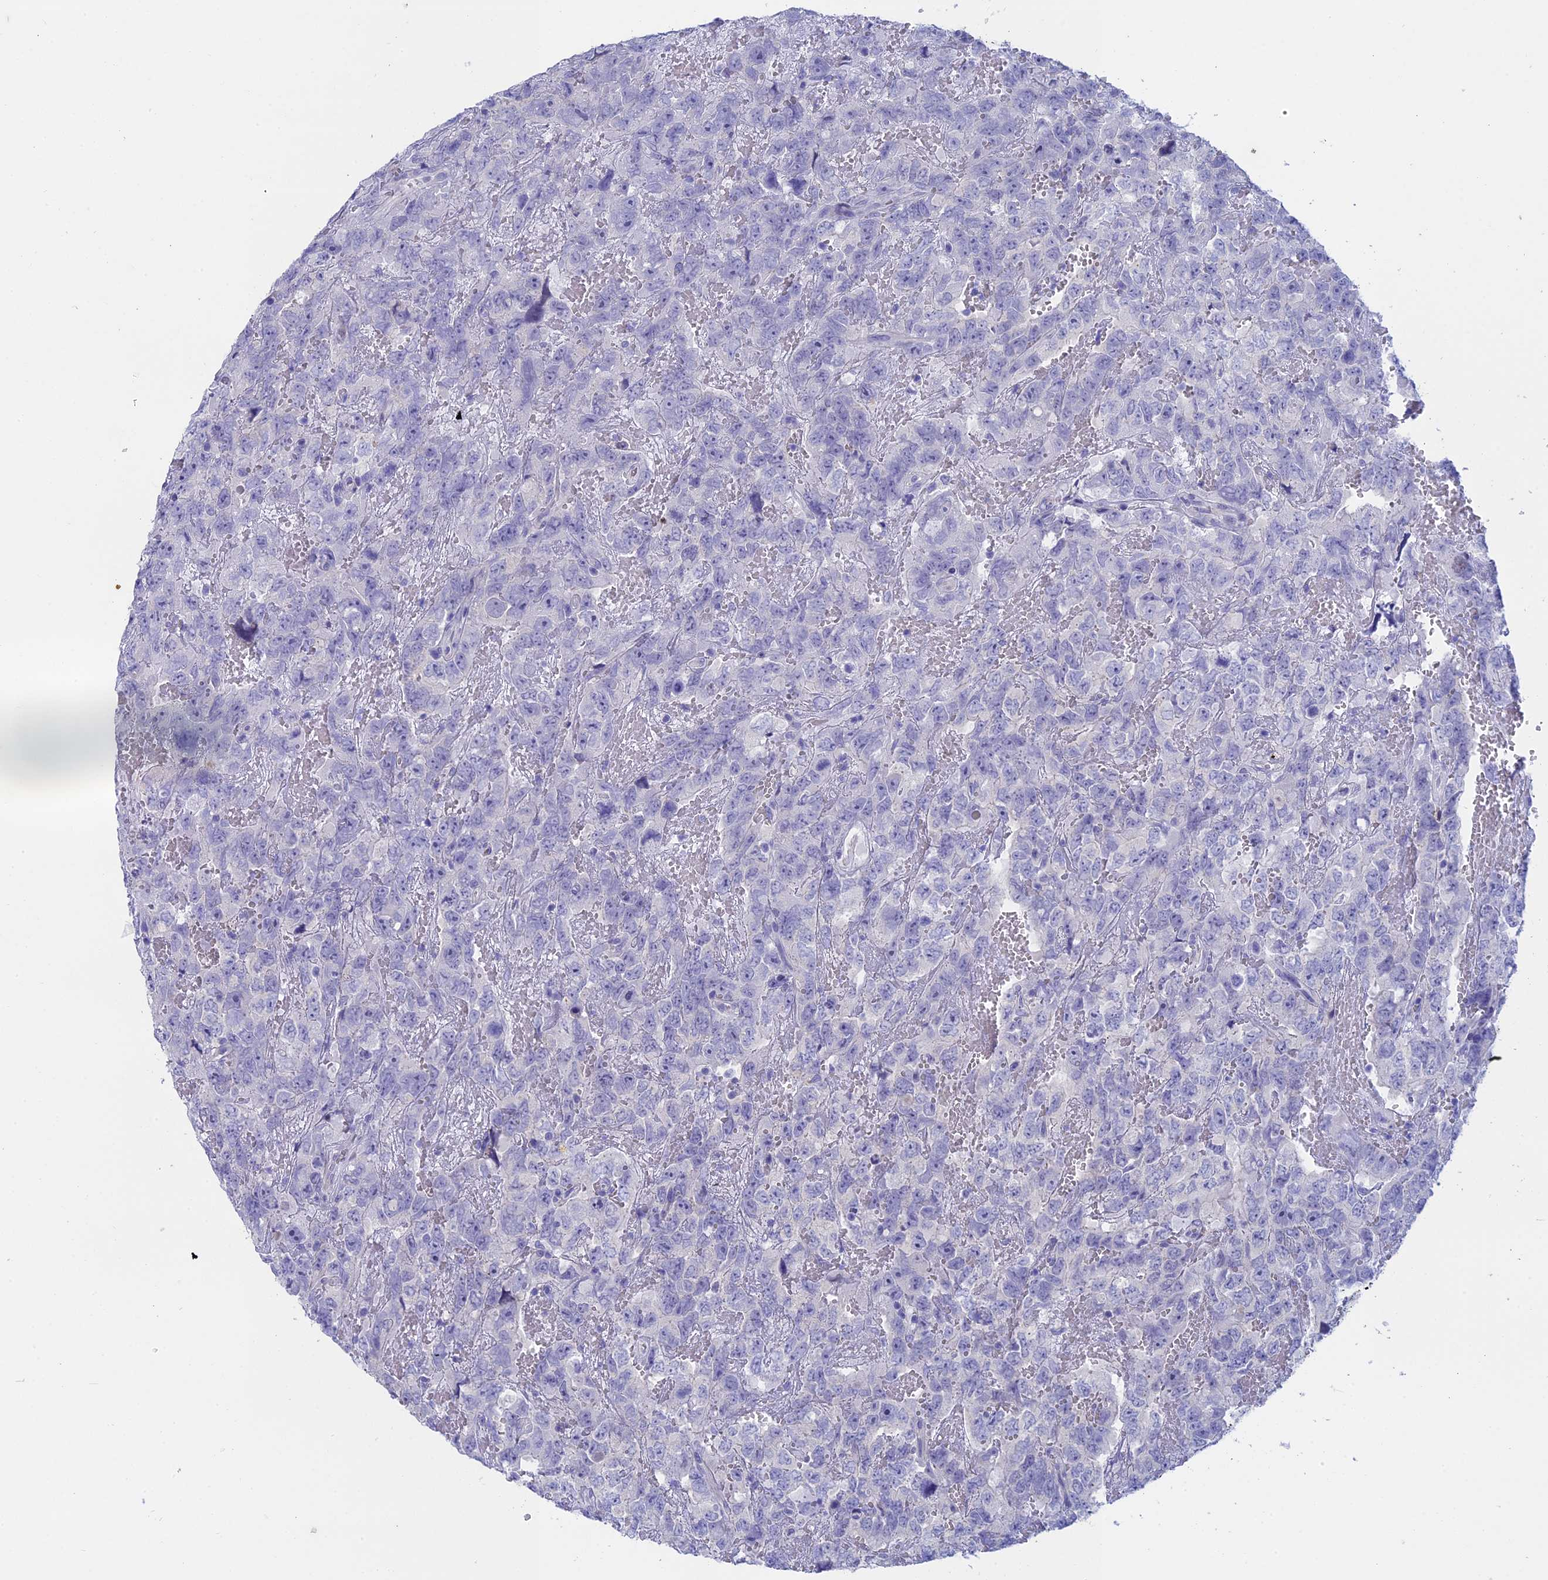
{"staining": {"intensity": "negative", "quantity": "none", "location": "none"}, "tissue": "testis cancer", "cell_type": "Tumor cells", "image_type": "cancer", "snomed": [{"axis": "morphology", "description": "Carcinoma, Embryonal, NOS"}, {"axis": "topography", "description": "Testis"}], "caption": "DAB immunohistochemical staining of human testis cancer shows no significant staining in tumor cells.", "gene": "BTBD19", "patient": {"sex": "male", "age": 45}}